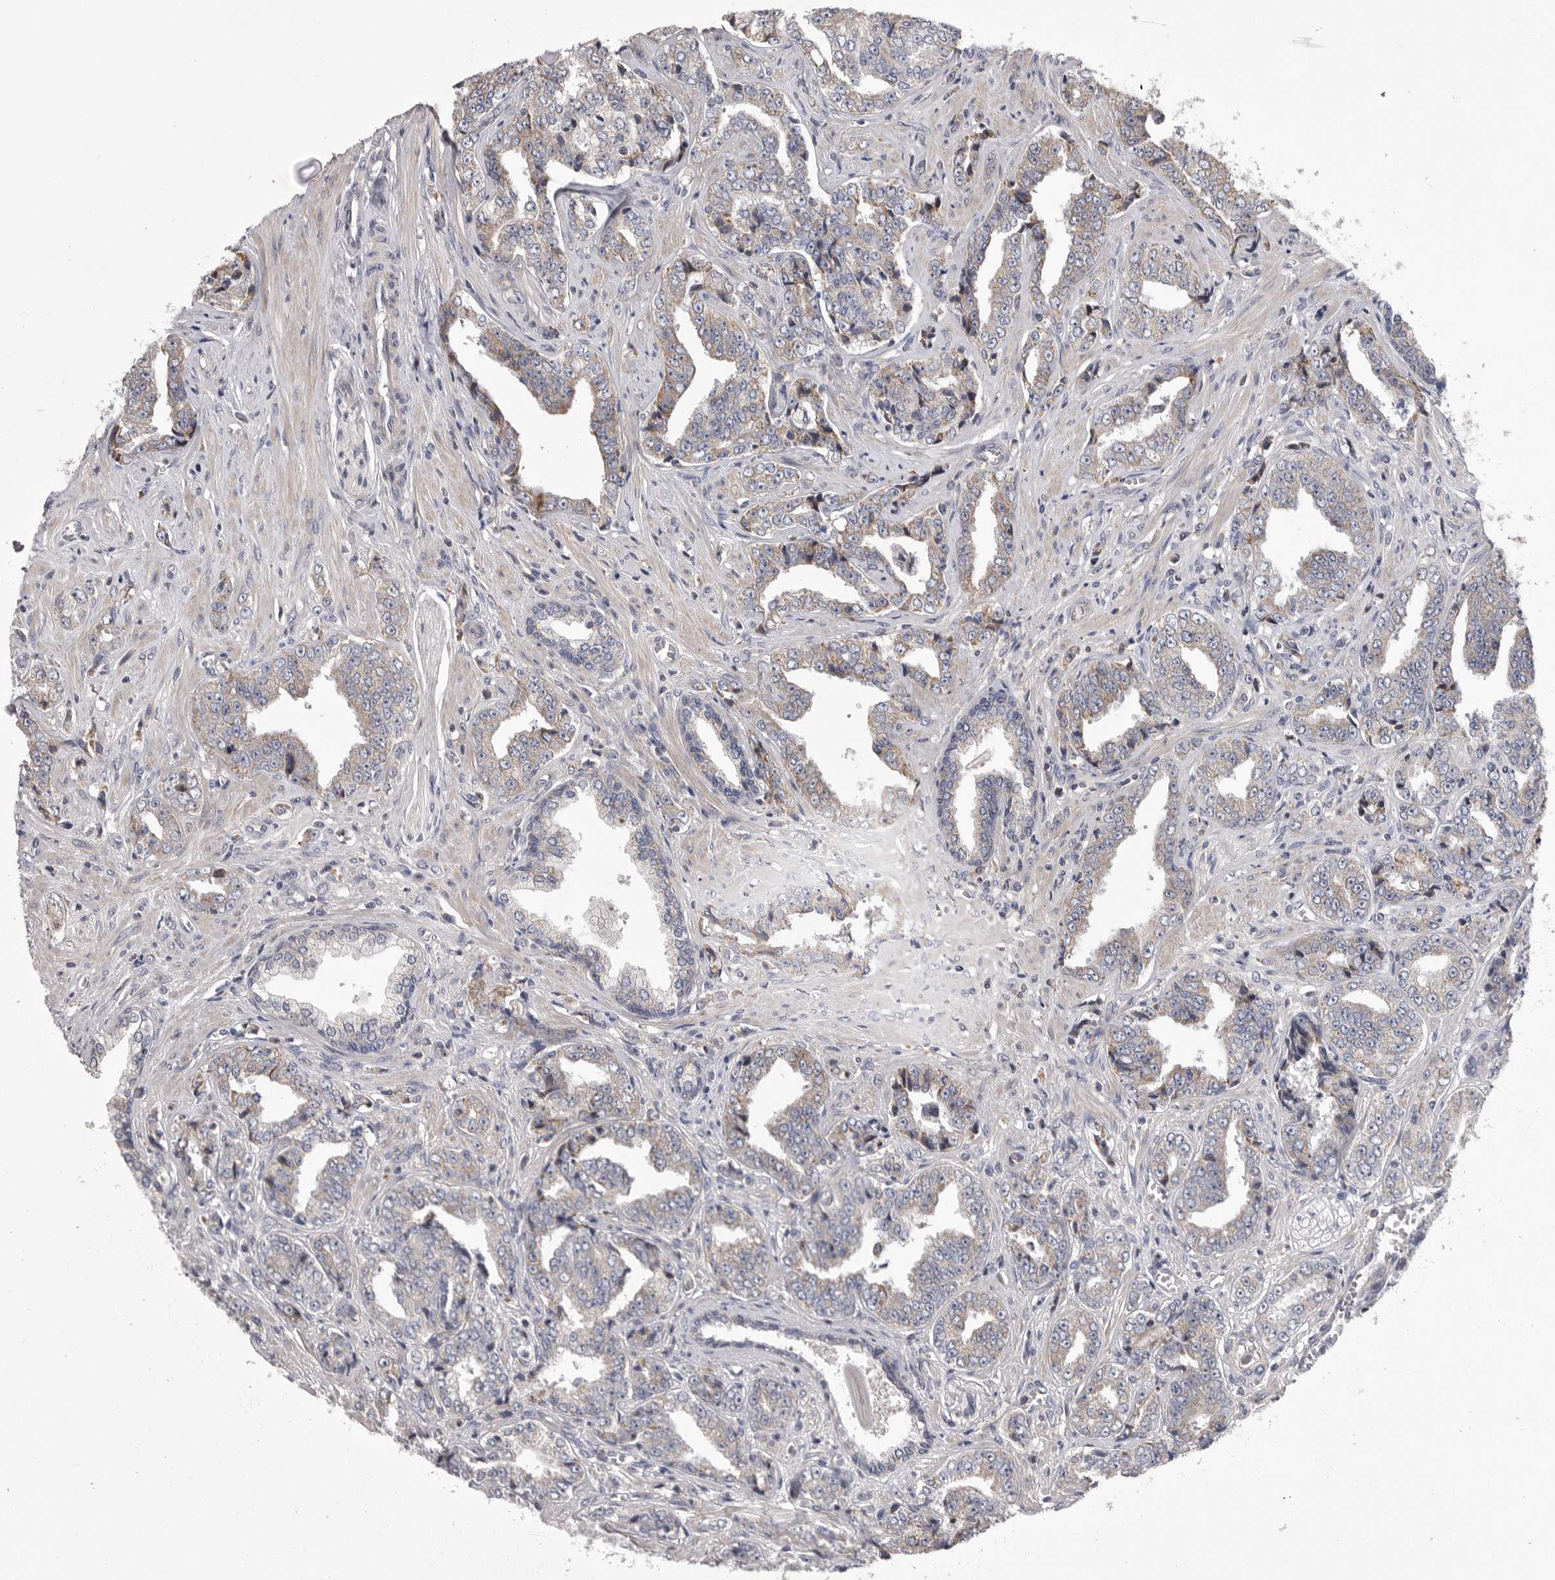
{"staining": {"intensity": "weak", "quantity": "<25%", "location": "cytoplasmic/membranous"}, "tissue": "prostate cancer", "cell_type": "Tumor cells", "image_type": "cancer", "snomed": [{"axis": "morphology", "description": "Adenocarcinoma, High grade"}, {"axis": "topography", "description": "Prostate"}], "caption": "Photomicrograph shows no significant protein expression in tumor cells of prostate high-grade adenocarcinoma.", "gene": "CRP", "patient": {"sex": "male", "age": 71}}